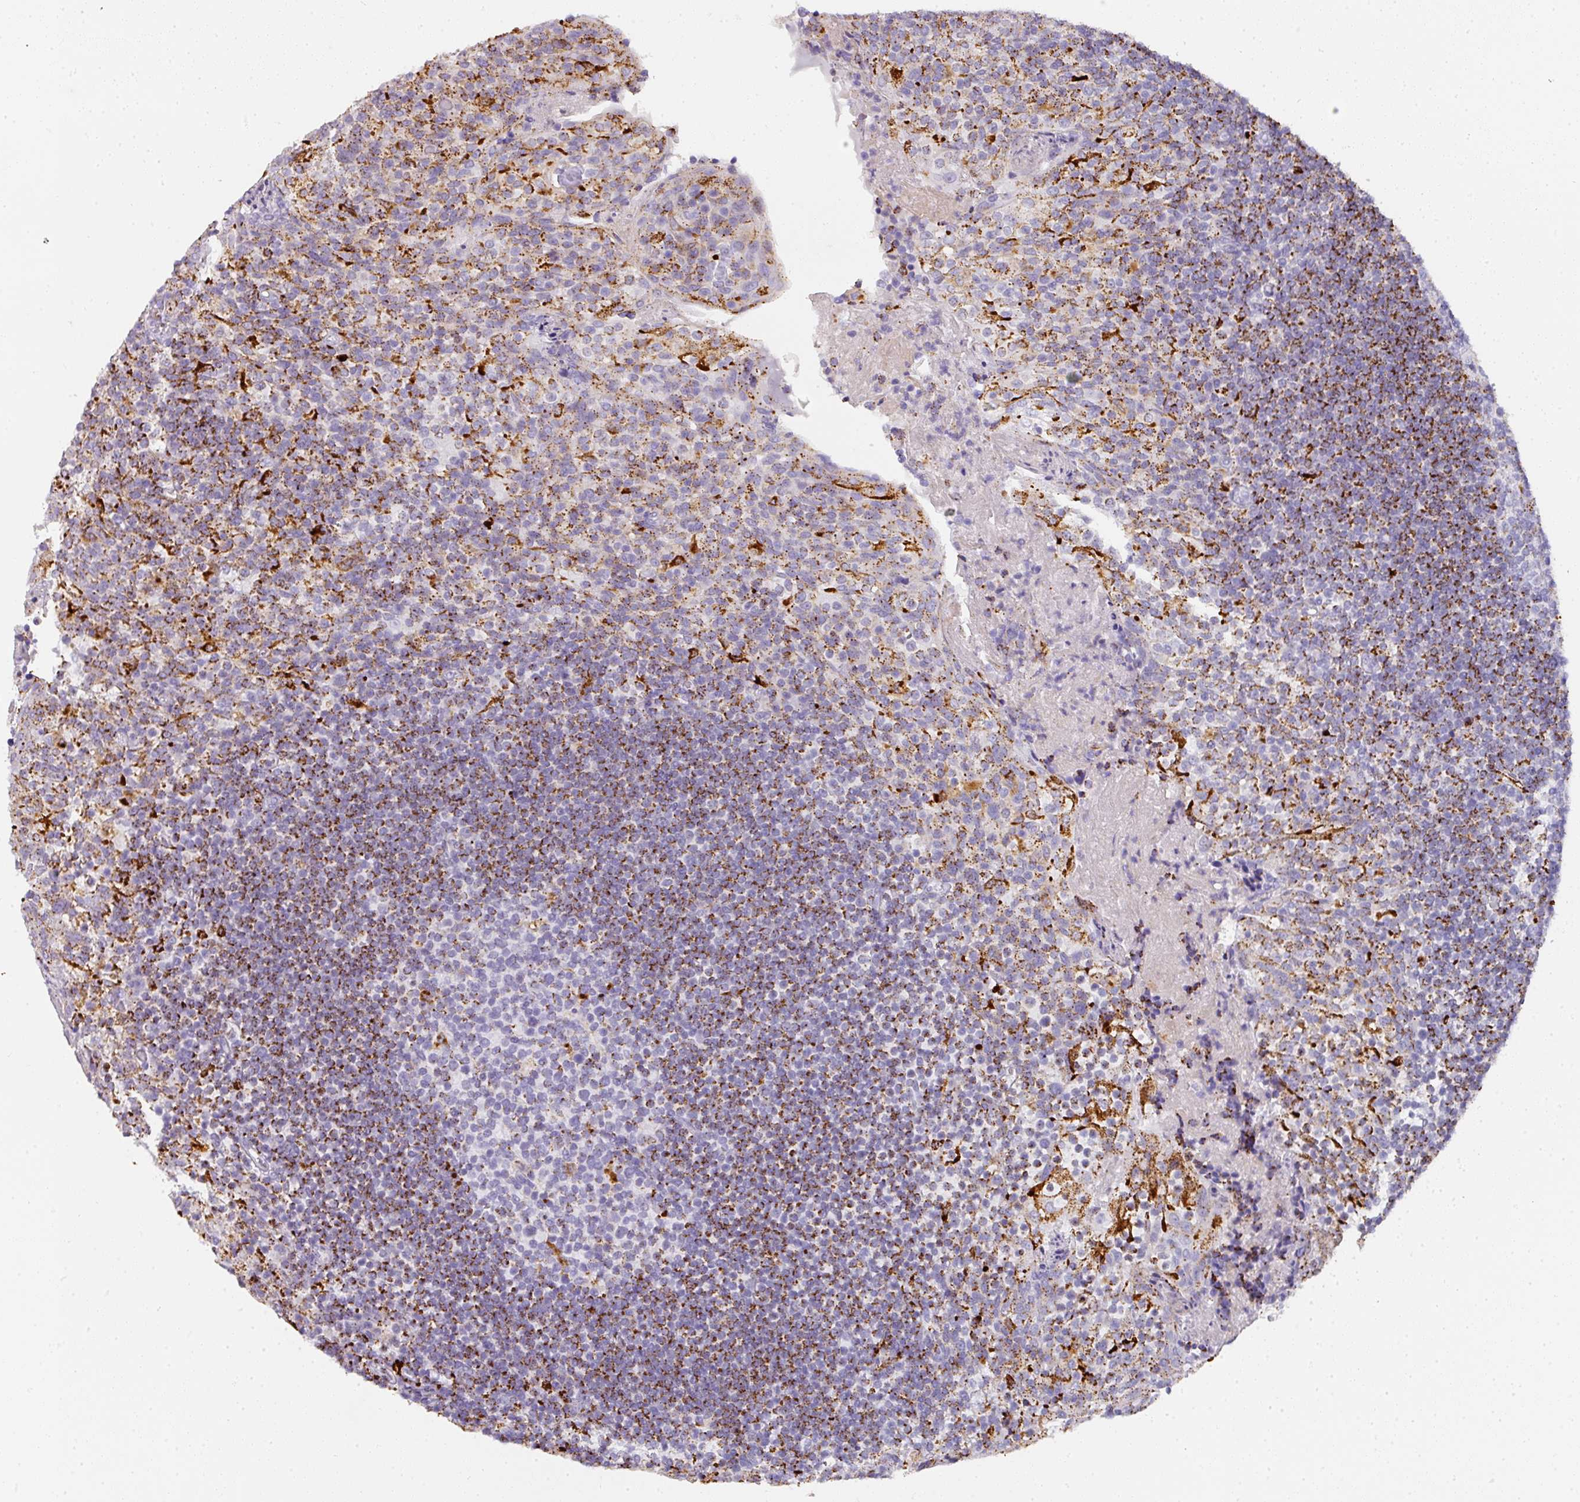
{"staining": {"intensity": "strong", "quantity": "<25%", "location": "cytoplasmic/membranous"}, "tissue": "tonsil", "cell_type": "Germinal center cells", "image_type": "normal", "snomed": [{"axis": "morphology", "description": "Normal tissue, NOS"}, {"axis": "topography", "description": "Tonsil"}], "caption": "The micrograph demonstrates staining of unremarkable tonsil, revealing strong cytoplasmic/membranous protein expression (brown color) within germinal center cells.", "gene": "MMACHC", "patient": {"sex": "female", "age": 10}}